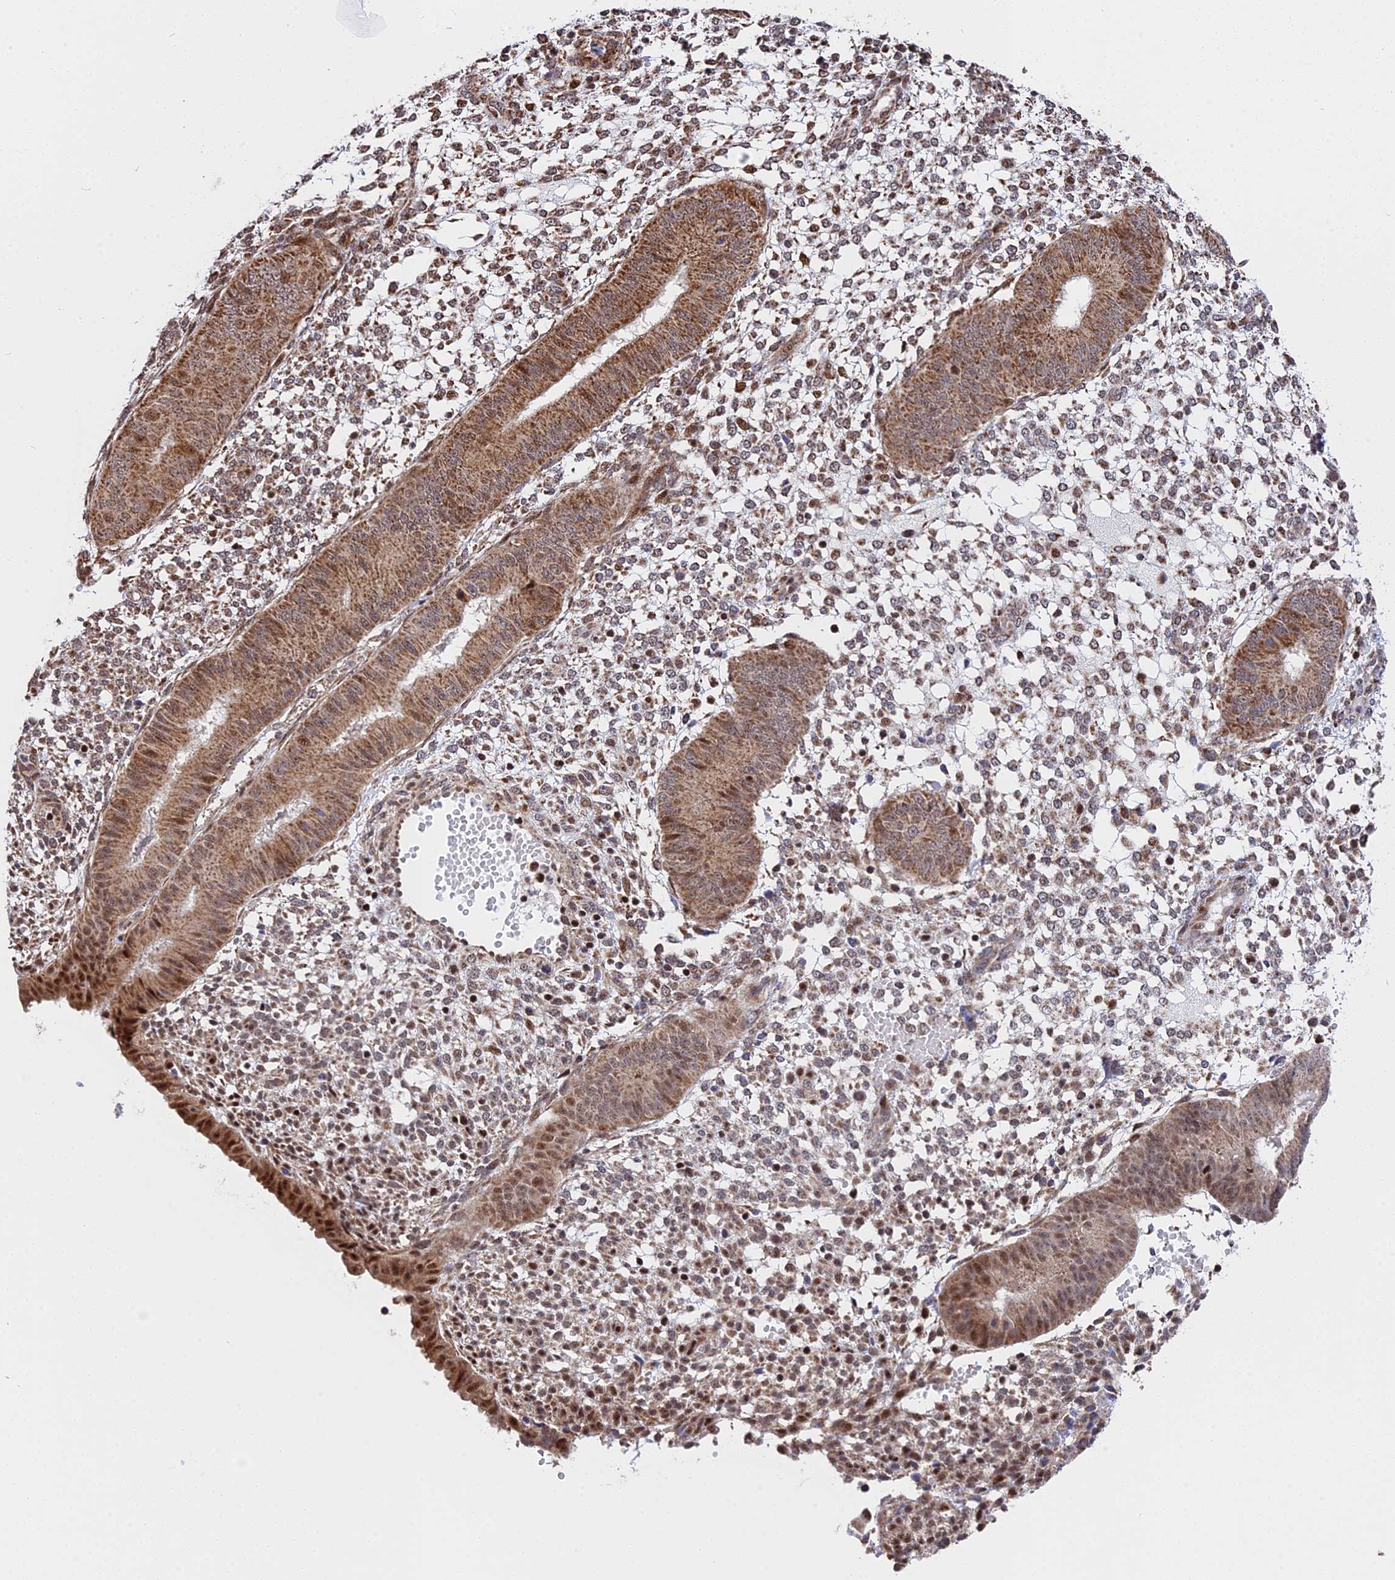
{"staining": {"intensity": "moderate", "quantity": ">75%", "location": "cytoplasmic/membranous"}, "tissue": "endometrium", "cell_type": "Cells in endometrial stroma", "image_type": "normal", "snomed": [{"axis": "morphology", "description": "Normal tissue, NOS"}, {"axis": "topography", "description": "Endometrium"}], "caption": "Immunohistochemistry (IHC) staining of benign endometrium, which shows medium levels of moderate cytoplasmic/membranous expression in about >75% of cells in endometrial stroma indicating moderate cytoplasmic/membranous protein staining. The staining was performed using DAB (brown) for protein detection and nuclei were counterstained in hematoxylin (blue).", "gene": "FAM174C", "patient": {"sex": "female", "age": 49}}